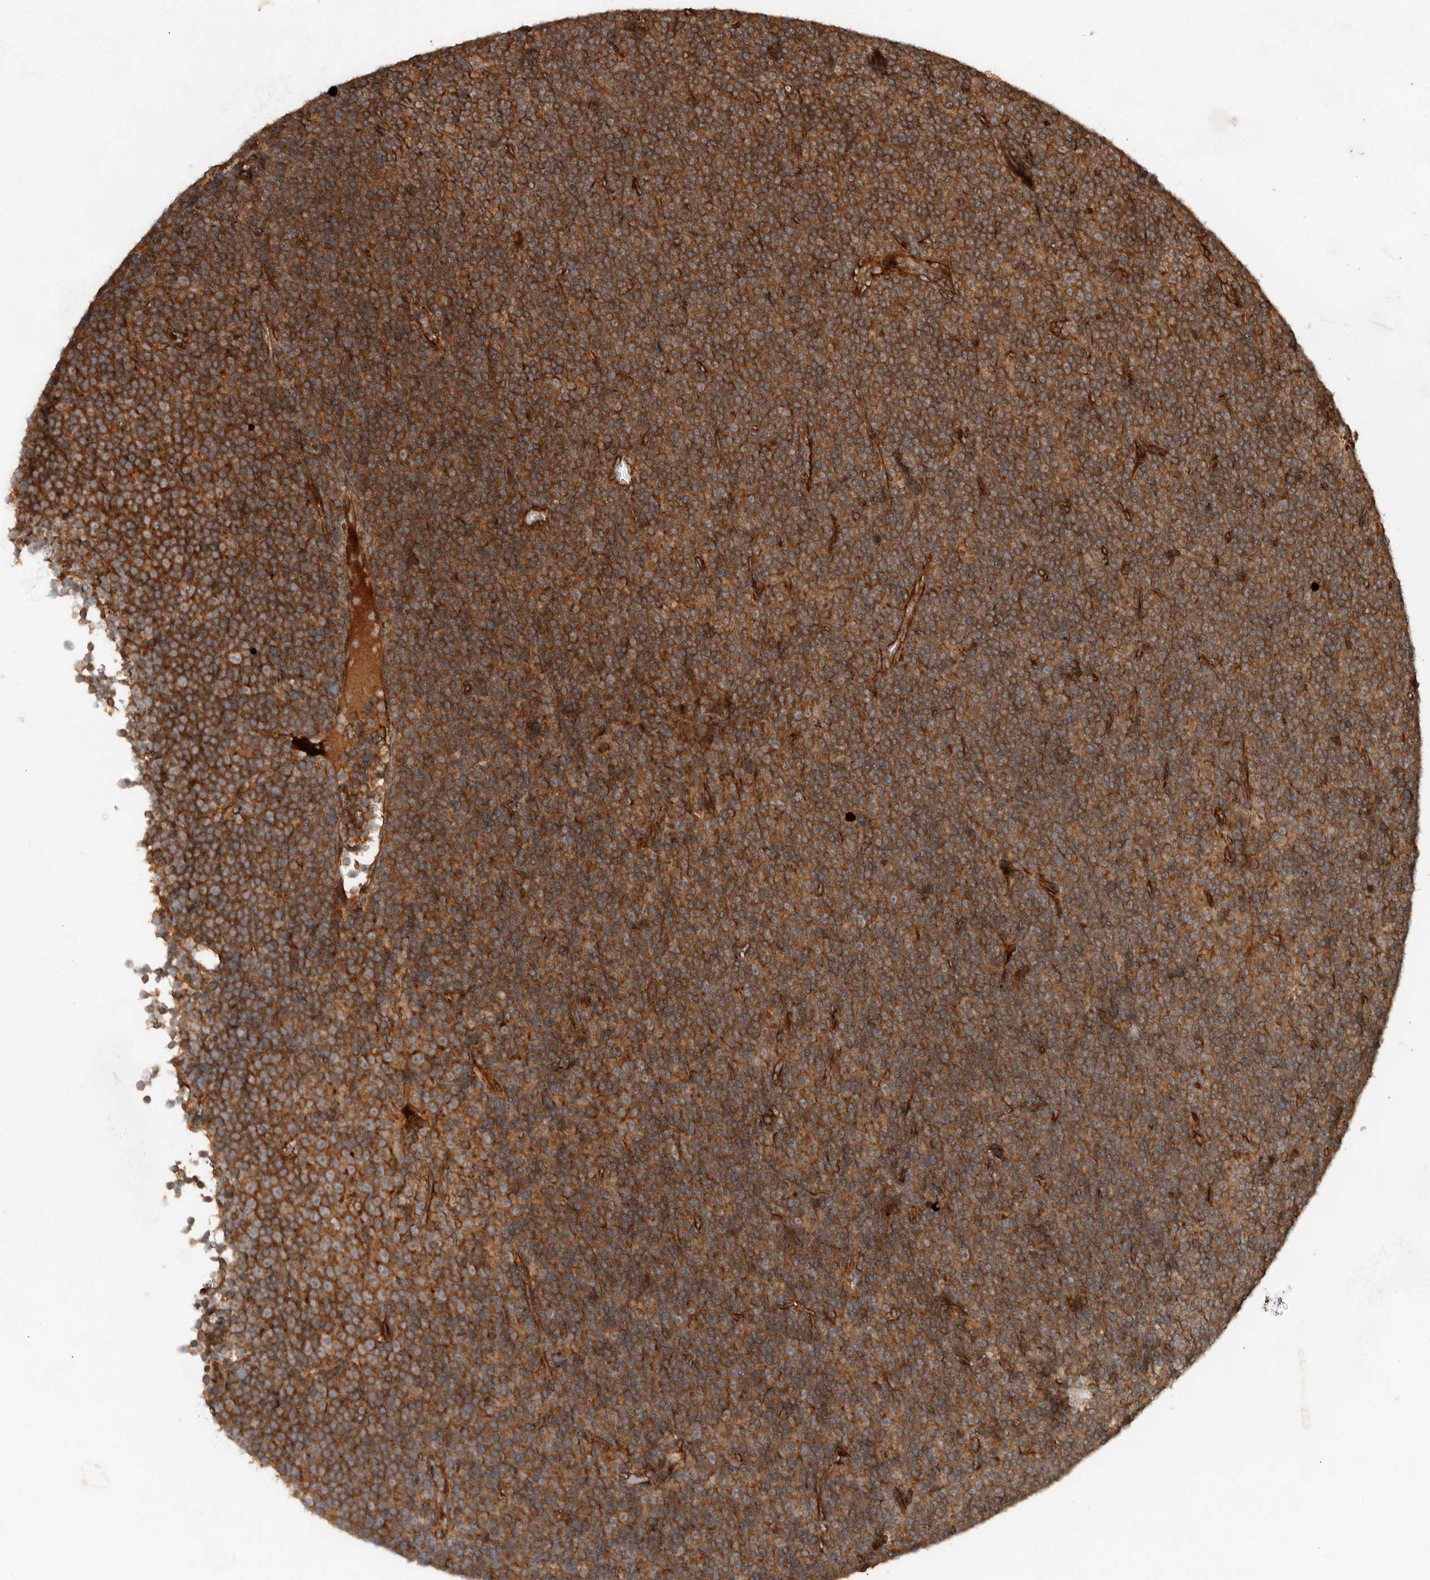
{"staining": {"intensity": "moderate", "quantity": ">75%", "location": "cytoplasmic/membranous"}, "tissue": "lymphoma", "cell_type": "Tumor cells", "image_type": "cancer", "snomed": [{"axis": "morphology", "description": "Malignant lymphoma, non-Hodgkin's type, Low grade"}, {"axis": "topography", "description": "Lymph node"}], "caption": "Approximately >75% of tumor cells in lymphoma reveal moderate cytoplasmic/membranous protein expression as visualized by brown immunohistochemical staining.", "gene": "STK36", "patient": {"sex": "female", "age": 67}}